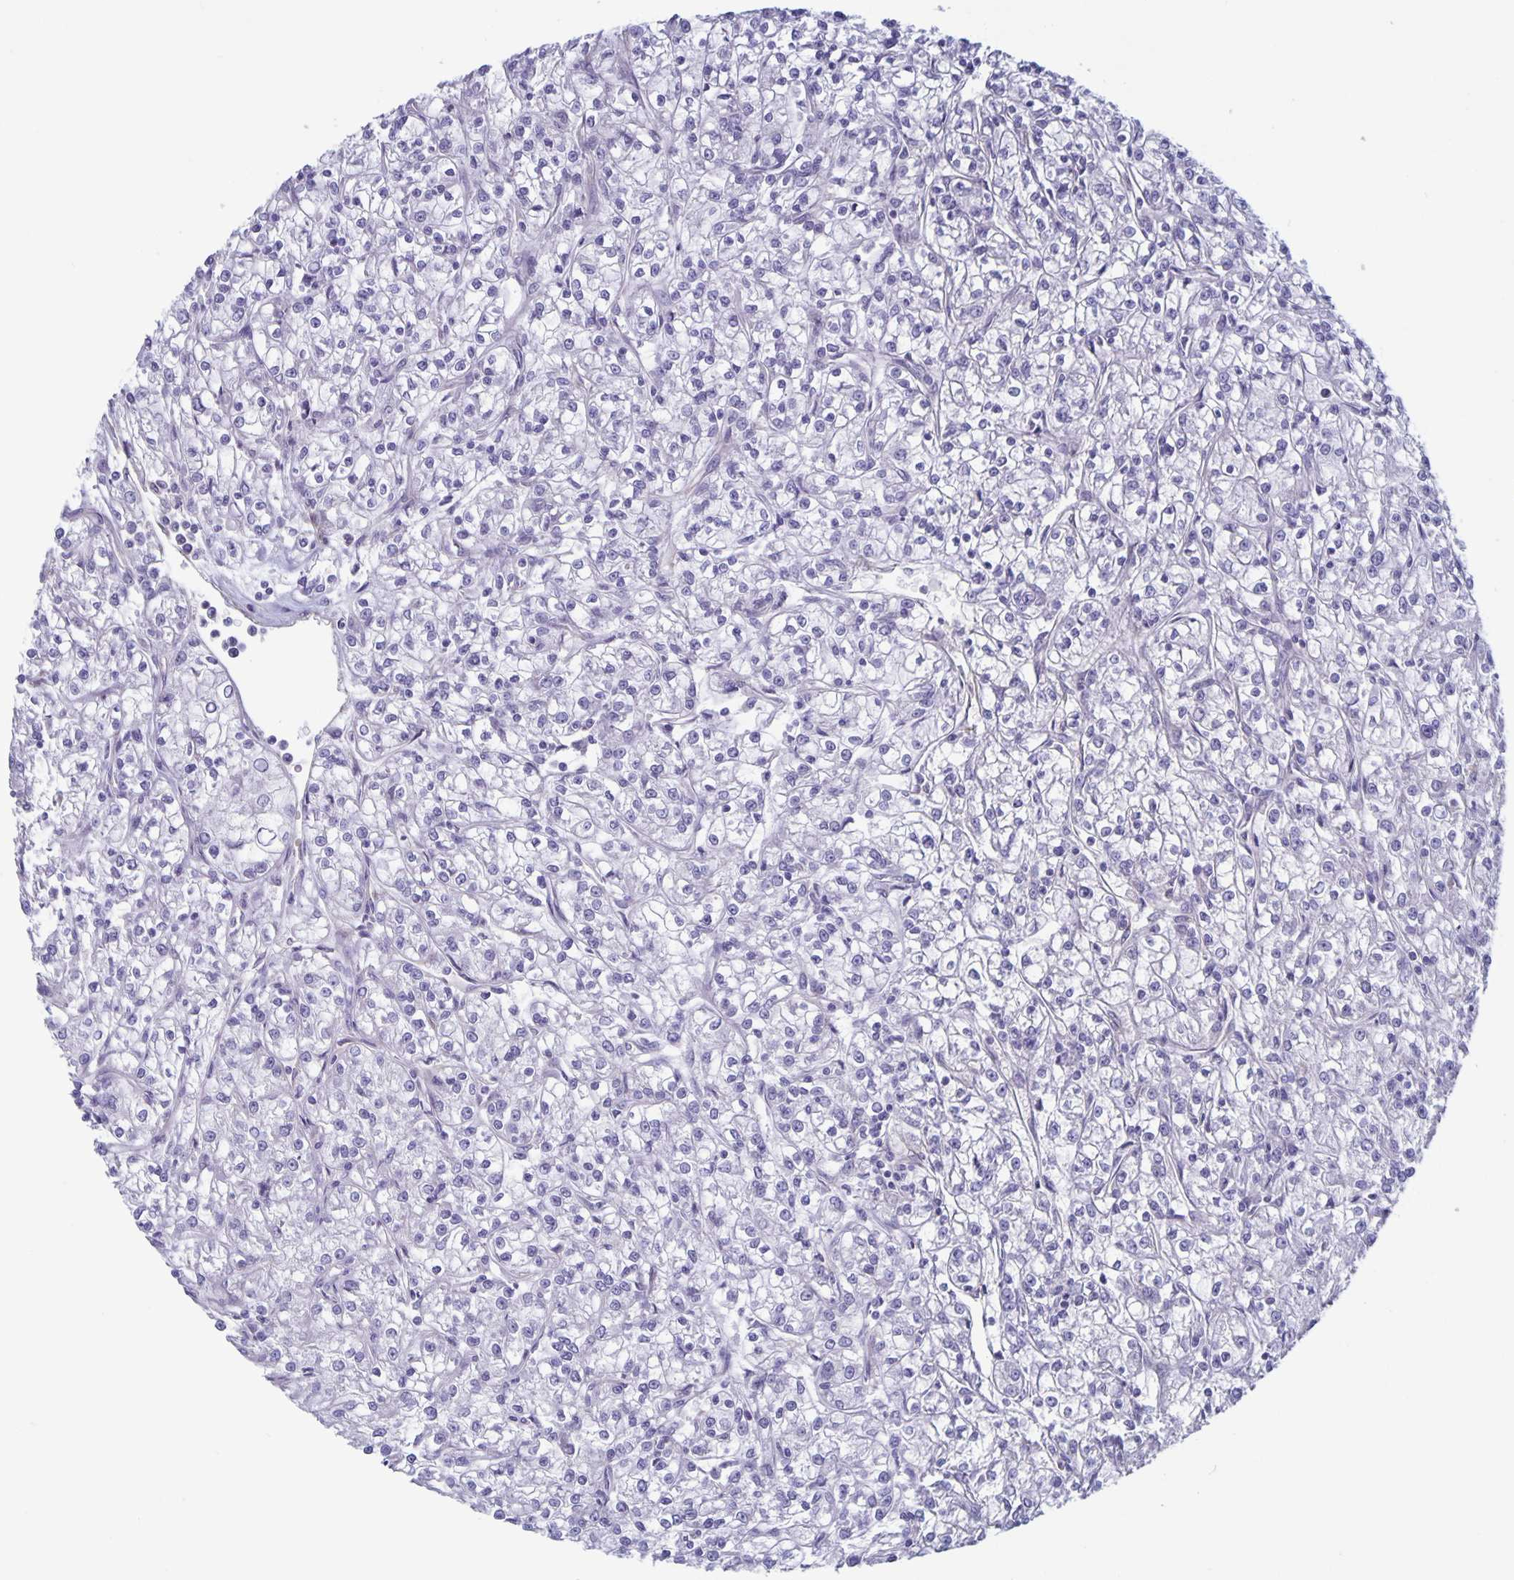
{"staining": {"intensity": "negative", "quantity": "none", "location": "none"}, "tissue": "renal cancer", "cell_type": "Tumor cells", "image_type": "cancer", "snomed": [{"axis": "morphology", "description": "Adenocarcinoma, NOS"}, {"axis": "topography", "description": "Kidney"}], "caption": "A photomicrograph of renal cancer stained for a protein demonstrates no brown staining in tumor cells. (DAB (3,3'-diaminobenzidine) immunohistochemistry (IHC), high magnification).", "gene": "PLCB3", "patient": {"sex": "female", "age": 59}}